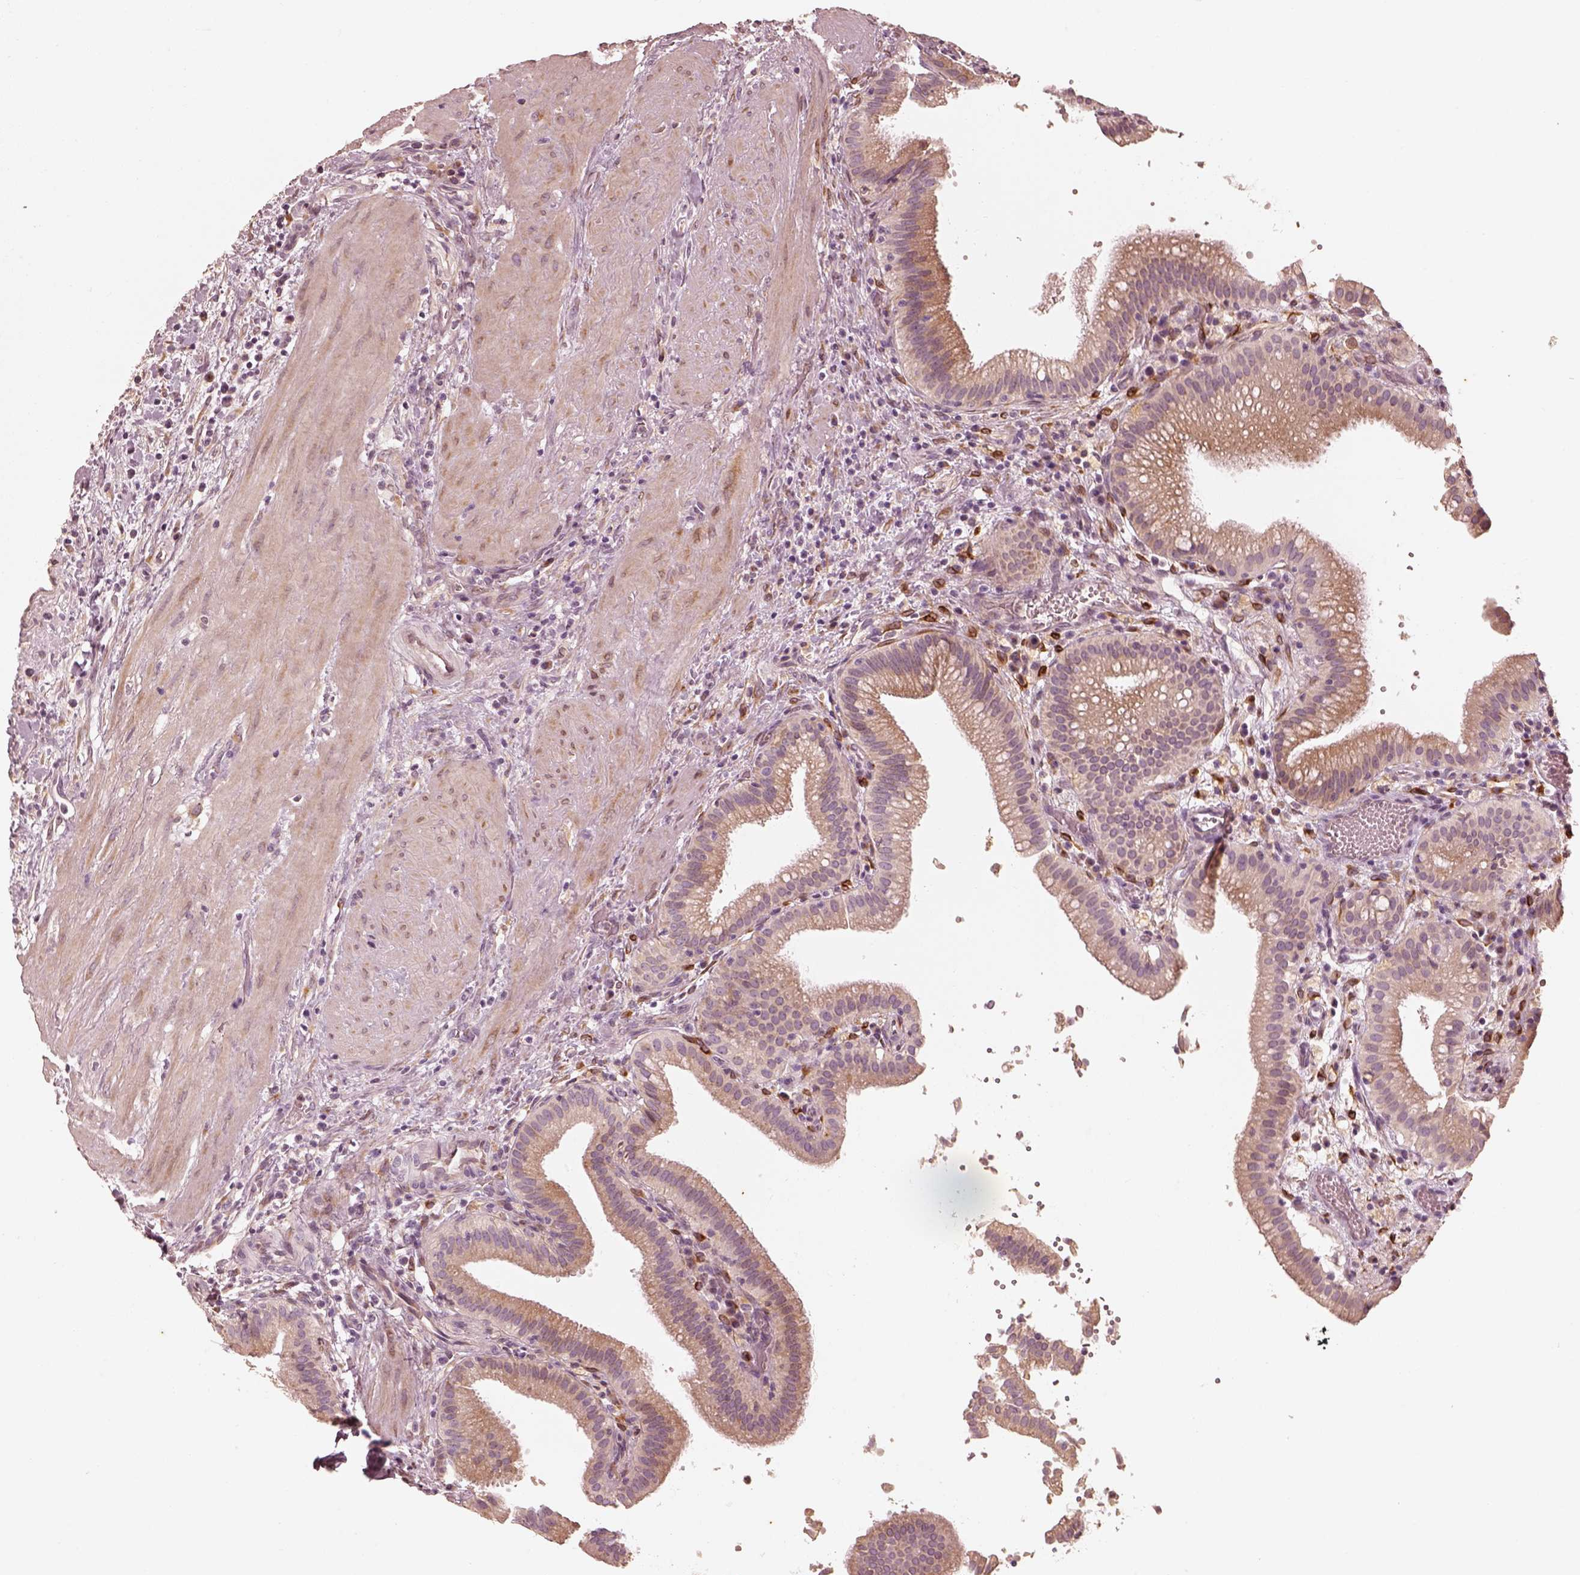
{"staining": {"intensity": "moderate", "quantity": "<25%", "location": "cytoplasmic/membranous"}, "tissue": "gallbladder", "cell_type": "Glandular cells", "image_type": "normal", "snomed": [{"axis": "morphology", "description": "Normal tissue, NOS"}, {"axis": "topography", "description": "Gallbladder"}], "caption": "Protein analysis of benign gallbladder displays moderate cytoplasmic/membranous positivity in about <25% of glandular cells.", "gene": "WLS", "patient": {"sex": "male", "age": 42}}